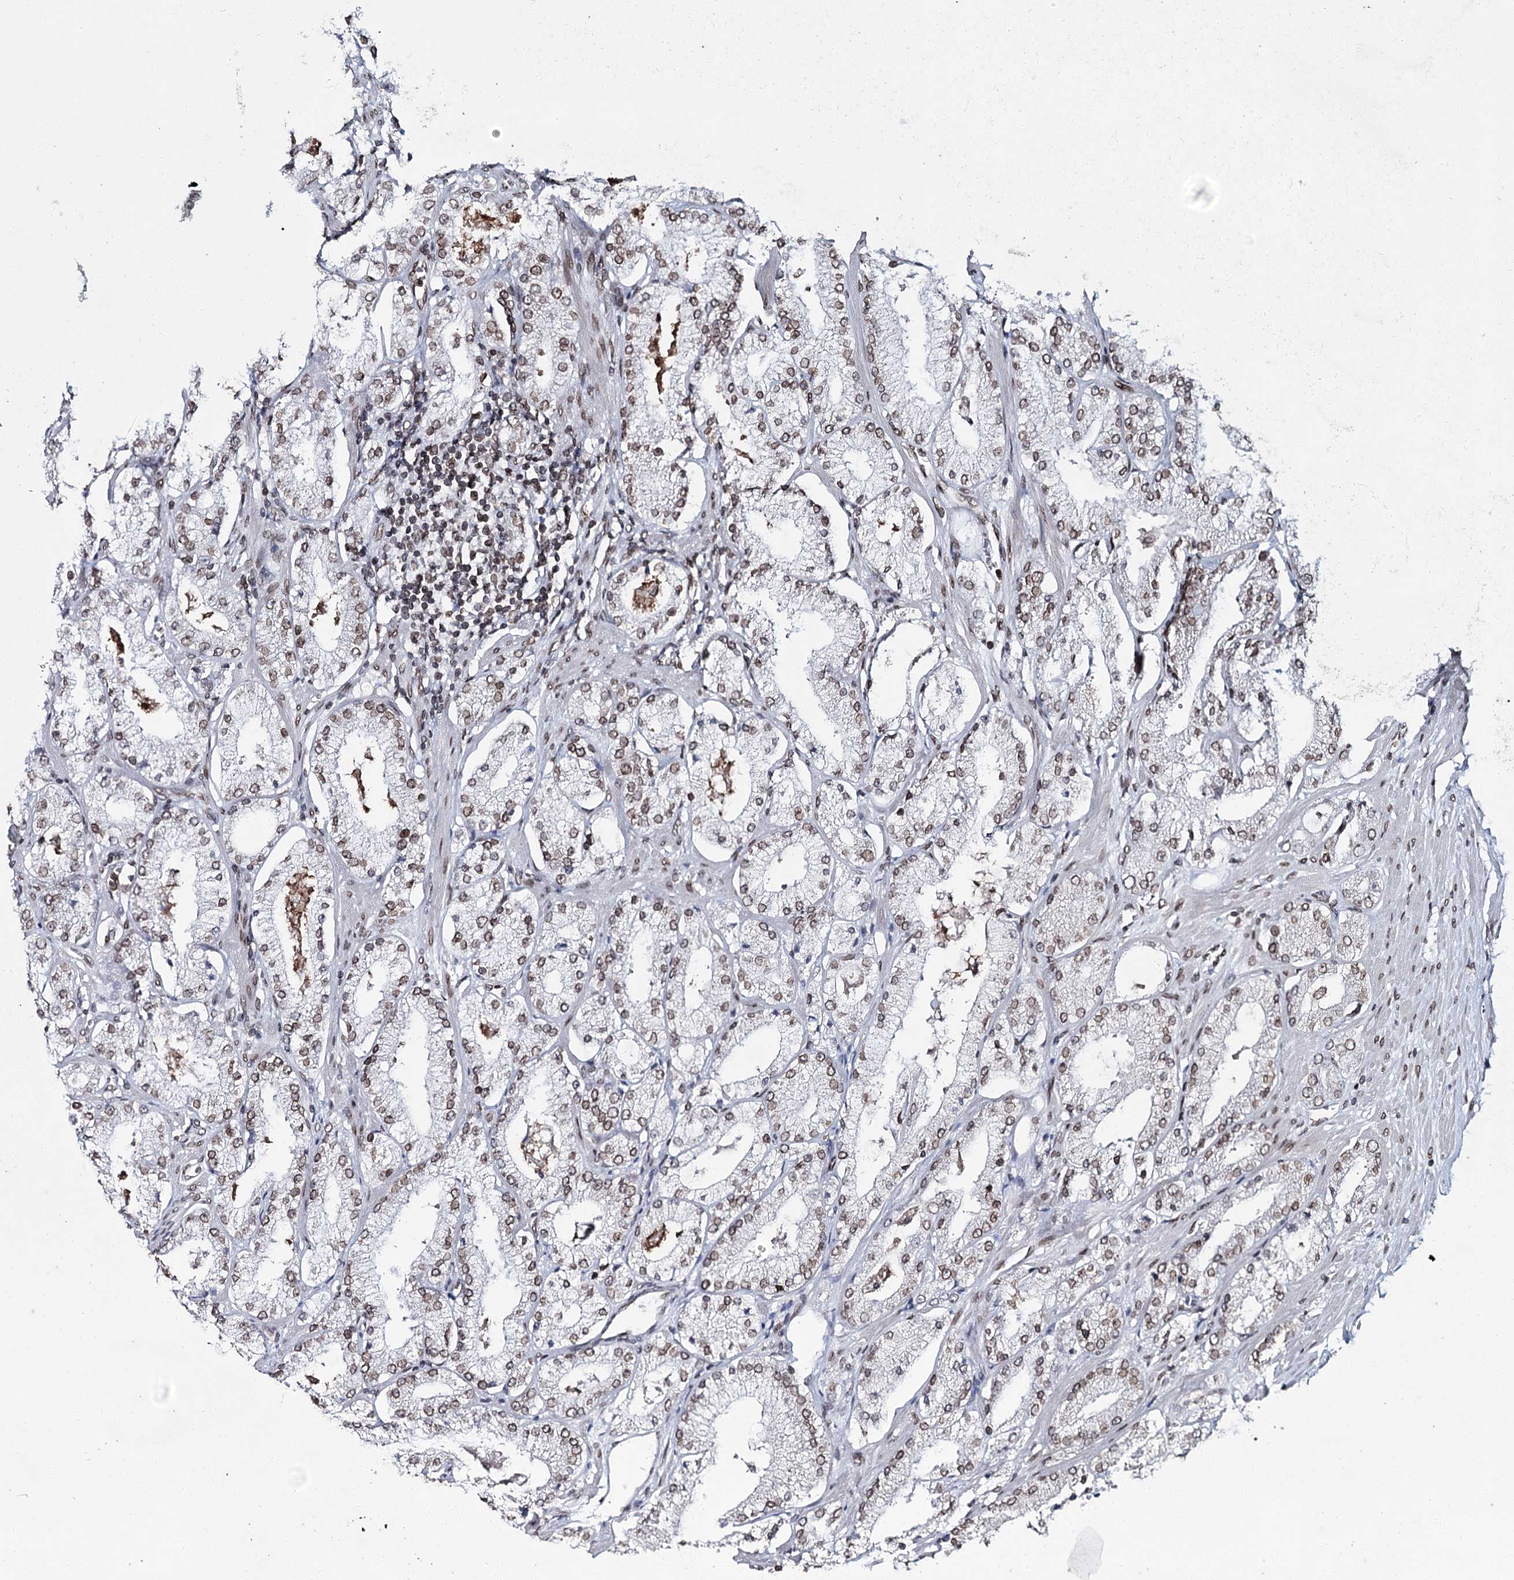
{"staining": {"intensity": "moderate", "quantity": ">75%", "location": "cytoplasmic/membranous,nuclear"}, "tissue": "prostate cancer", "cell_type": "Tumor cells", "image_type": "cancer", "snomed": [{"axis": "morphology", "description": "Adenocarcinoma, Low grade"}, {"axis": "topography", "description": "Prostate"}], "caption": "Immunohistochemical staining of human prostate adenocarcinoma (low-grade) displays medium levels of moderate cytoplasmic/membranous and nuclear protein positivity in approximately >75% of tumor cells.", "gene": "KIAA0930", "patient": {"sex": "male", "age": 69}}